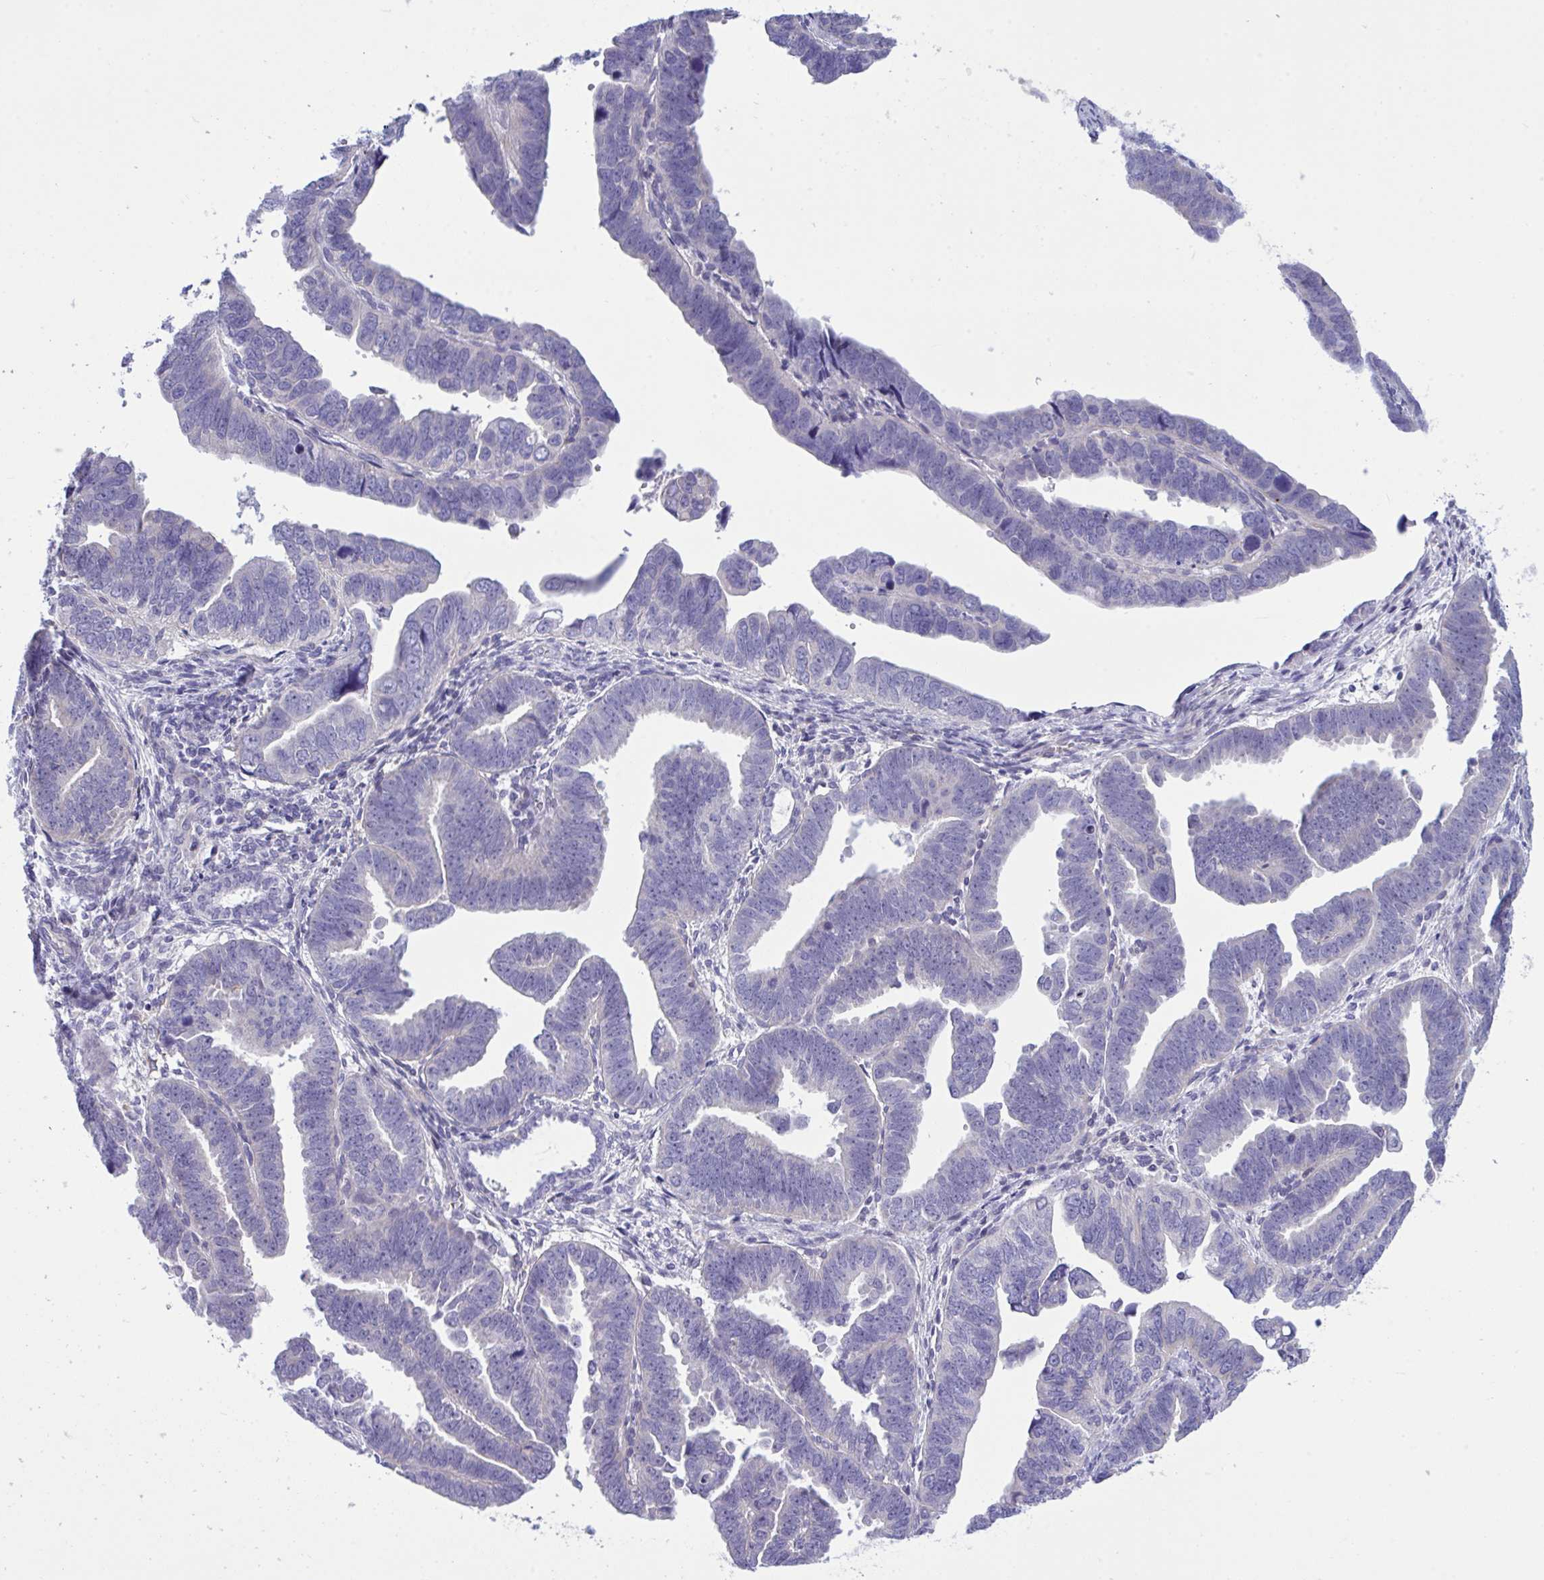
{"staining": {"intensity": "negative", "quantity": "none", "location": "none"}, "tissue": "endometrial cancer", "cell_type": "Tumor cells", "image_type": "cancer", "snomed": [{"axis": "morphology", "description": "Adenocarcinoma, NOS"}, {"axis": "topography", "description": "Endometrium"}], "caption": "Endometrial cancer (adenocarcinoma) was stained to show a protein in brown. There is no significant positivity in tumor cells. (Immunohistochemistry (ihc), brightfield microscopy, high magnification).", "gene": "WDR97", "patient": {"sex": "female", "age": 75}}